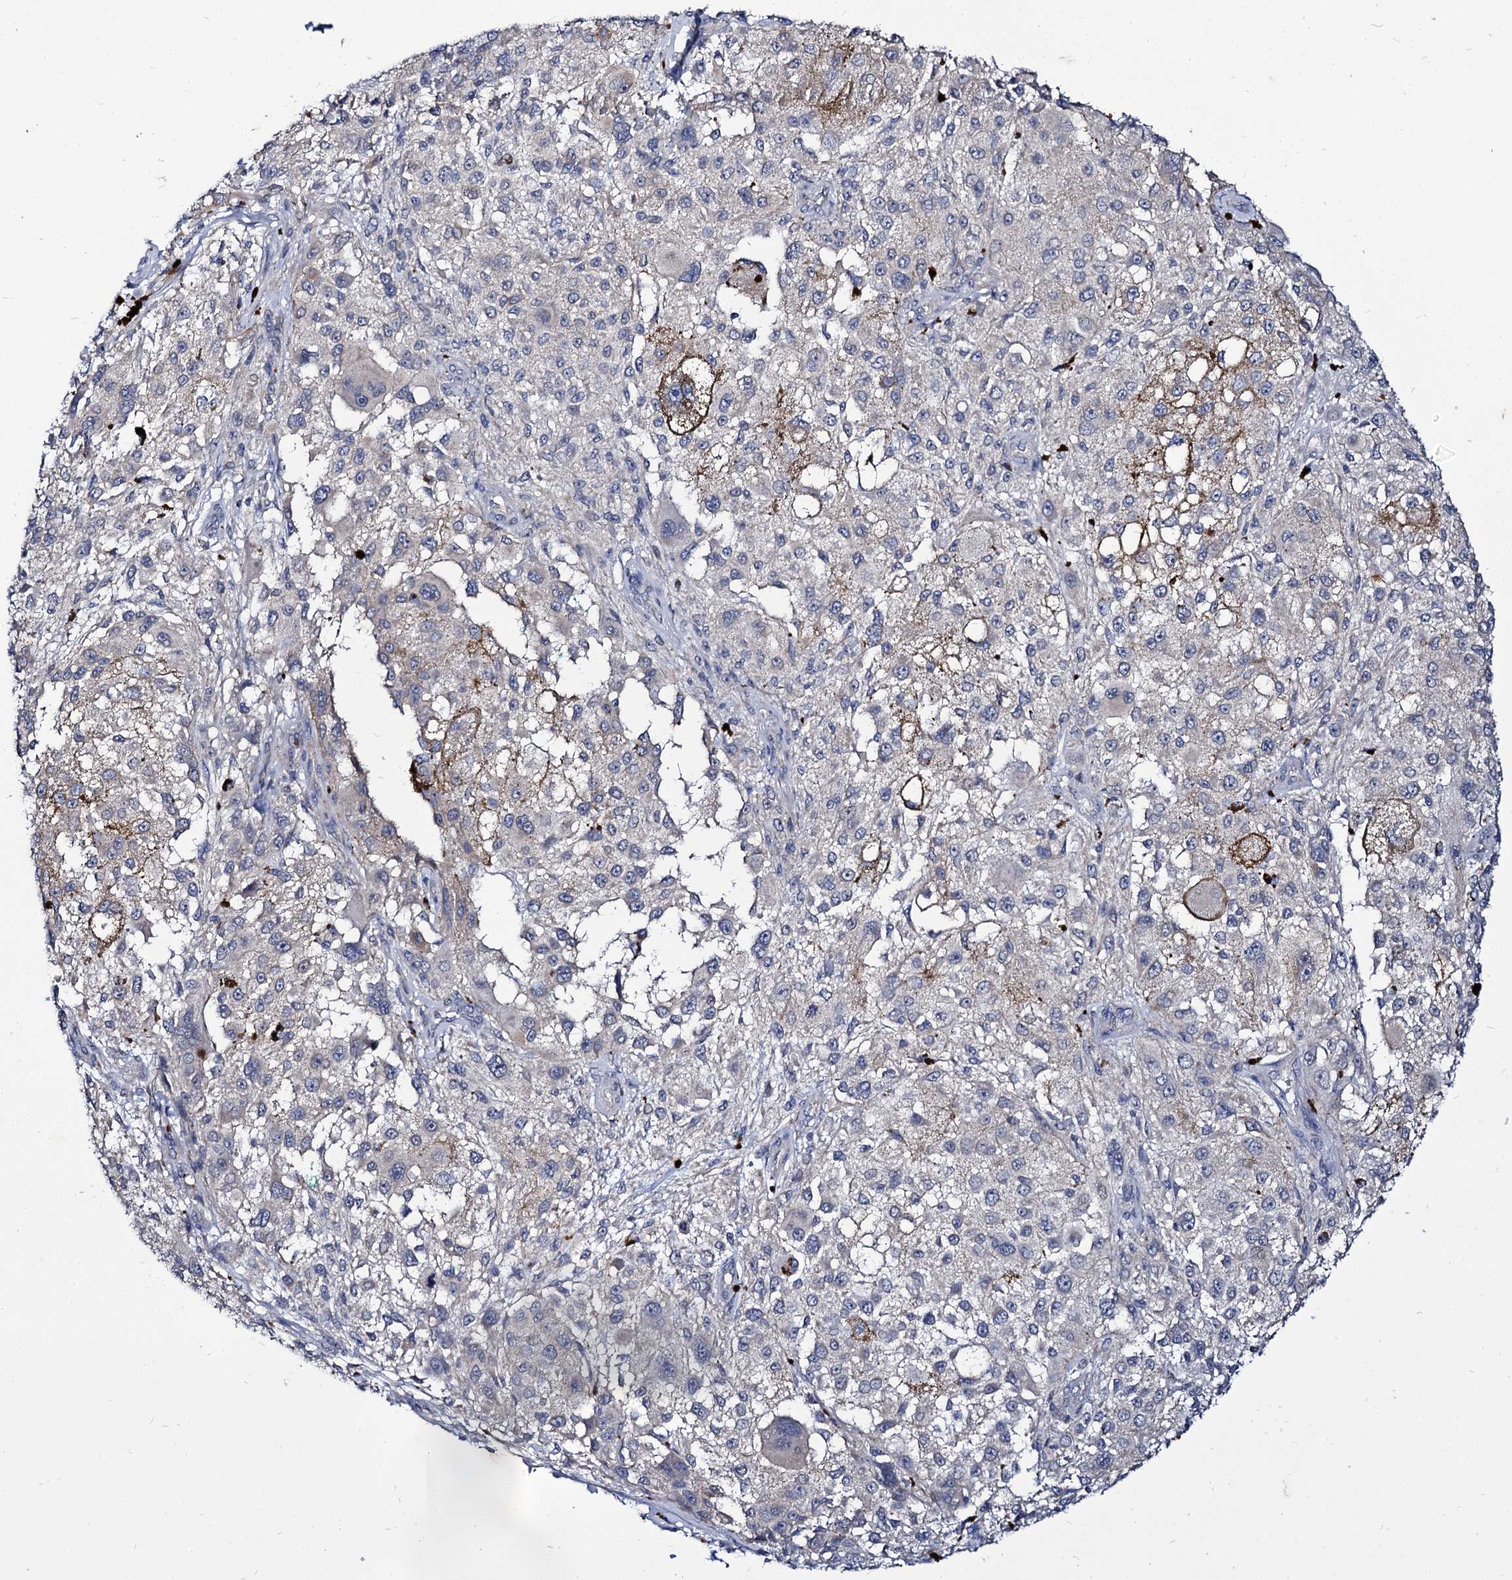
{"staining": {"intensity": "negative", "quantity": "none", "location": "none"}, "tissue": "melanoma", "cell_type": "Tumor cells", "image_type": "cancer", "snomed": [{"axis": "morphology", "description": "Necrosis, NOS"}, {"axis": "morphology", "description": "Malignant melanoma, NOS"}, {"axis": "topography", "description": "Skin"}], "caption": "Protein analysis of melanoma shows no significant expression in tumor cells. (DAB immunohistochemistry with hematoxylin counter stain).", "gene": "PANX2", "patient": {"sex": "female", "age": 87}}